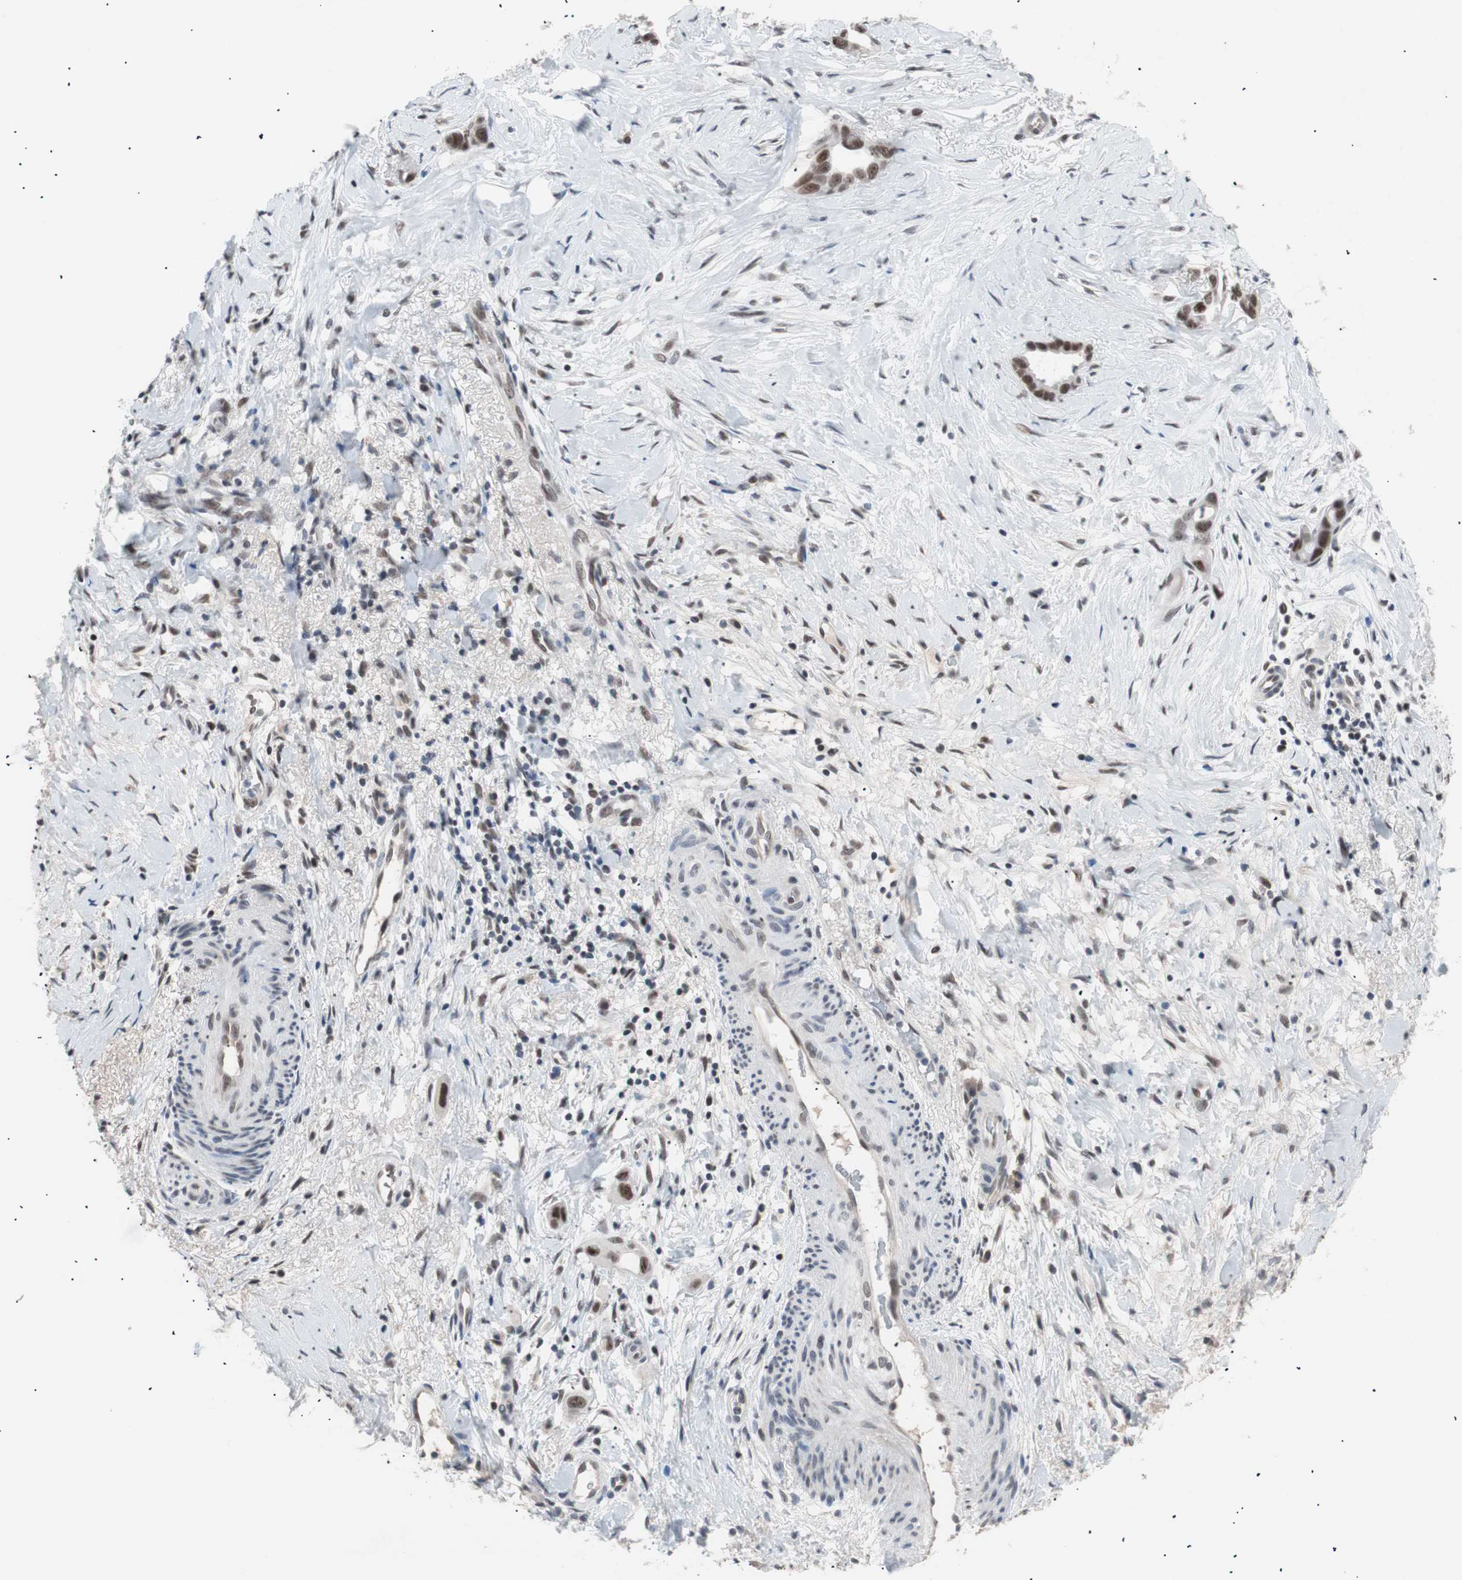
{"staining": {"intensity": "strong", "quantity": ">75%", "location": "nuclear"}, "tissue": "liver cancer", "cell_type": "Tumor cells", "image_type": "cancer", "snomed": [{"axis": "morphology", "description": "Cholangiocarcinoma"}, {"axis": "topography", "description": "Liver"}], "caption": "Brown immunohistochemical staining in human liver cancer displays strong nuclear positivity in about >75% of tumor cells. (brown staining indicates protein expression, while blue staining denotes nuclei).", "gene": "LIG3", "patient": {"sex": "female", "age": 65}}